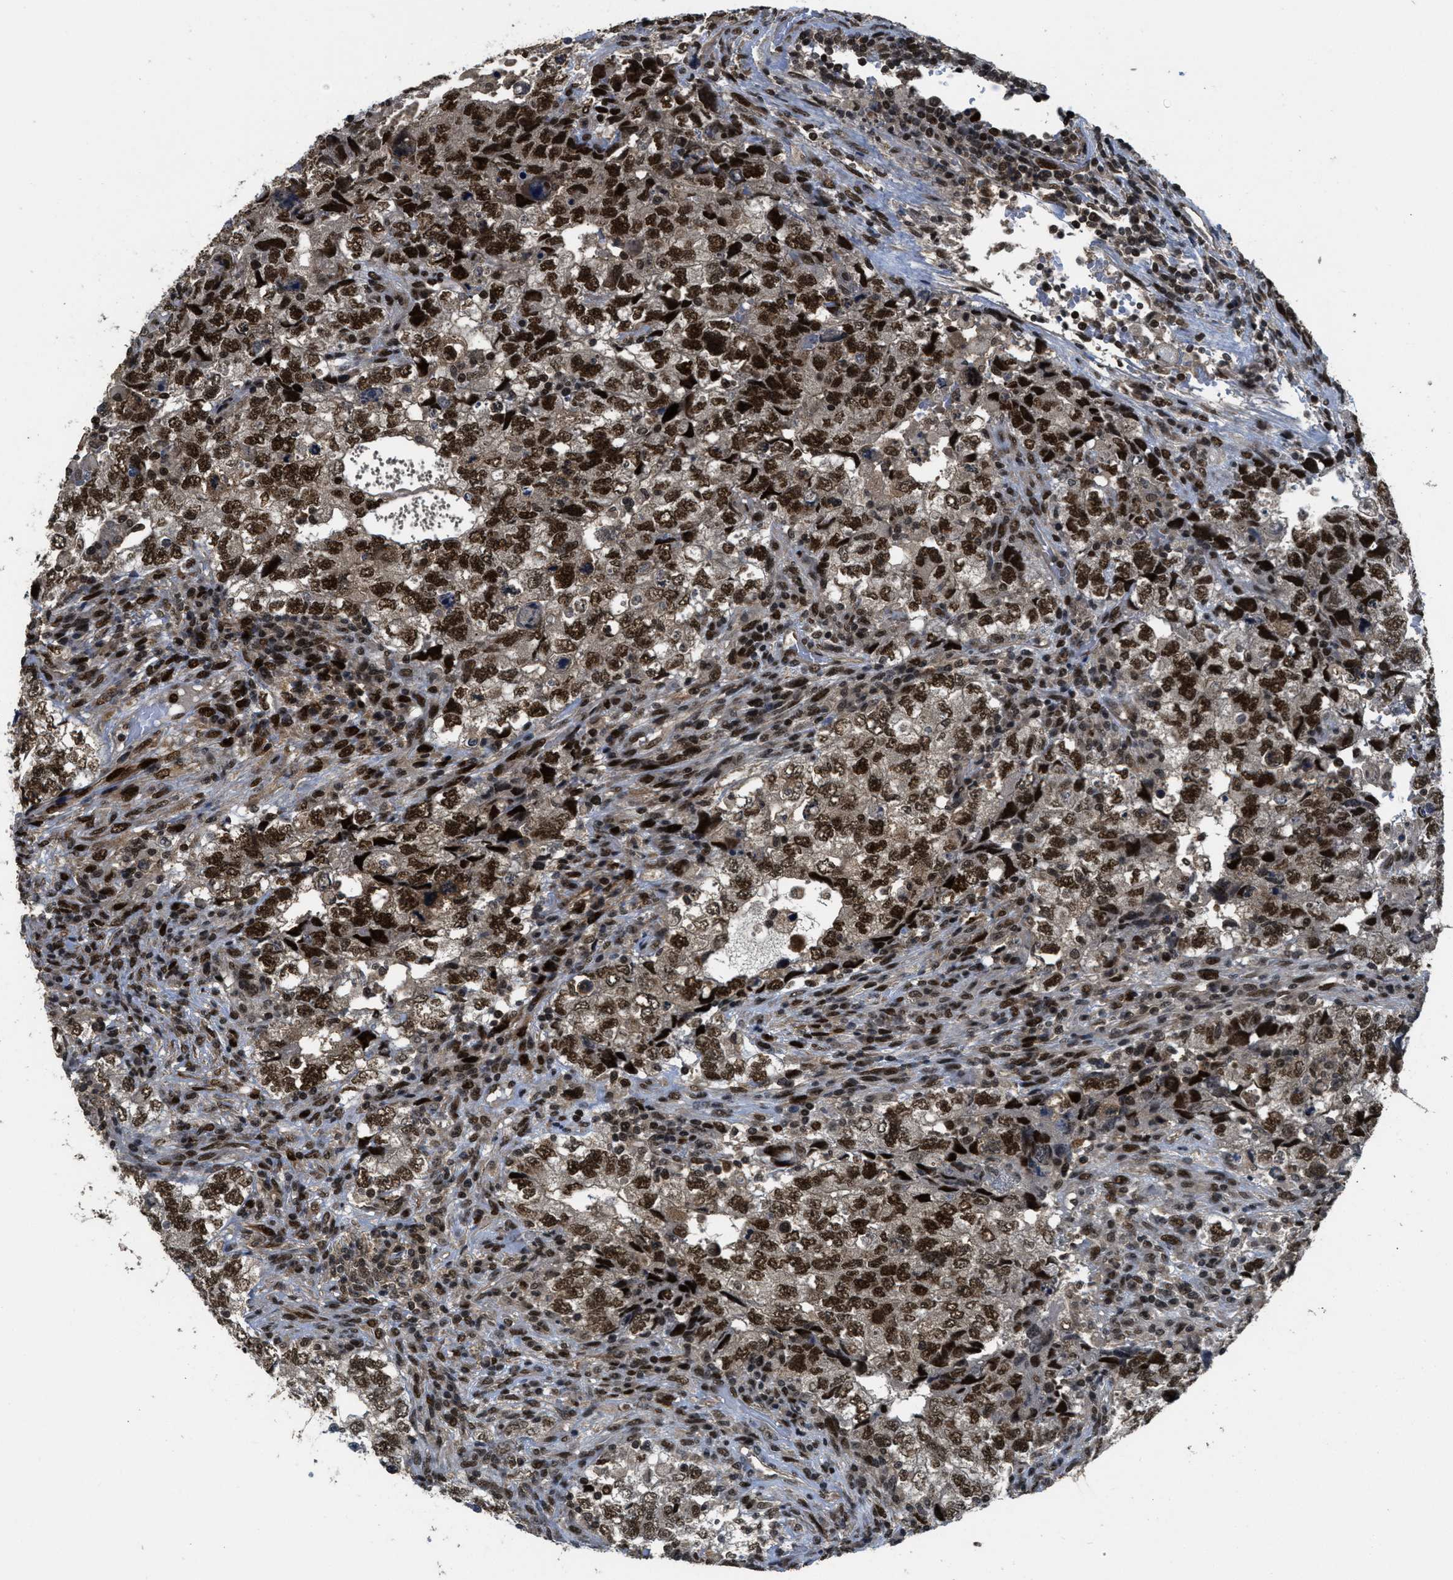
{"staining": {"intensity": "strong", "quantity": ">75%", "location": "nuclear"}, "tissue": "testis cancer", "cell_type": "Tumor cells", "image_type": "cancer", "snomed": [{"axis": "morphology", "description": "Carcinoma, Embryonal, NOS"}, {"axis": "topography", "description": "Testis"}], "caption": "IHC of embryonal carcinoma (testis) displays high levels of strong nuclear expression in approximately >75% of tumor cells.", "gene": "CUL4B", "patient": {"sex": "male", "age": 36}}